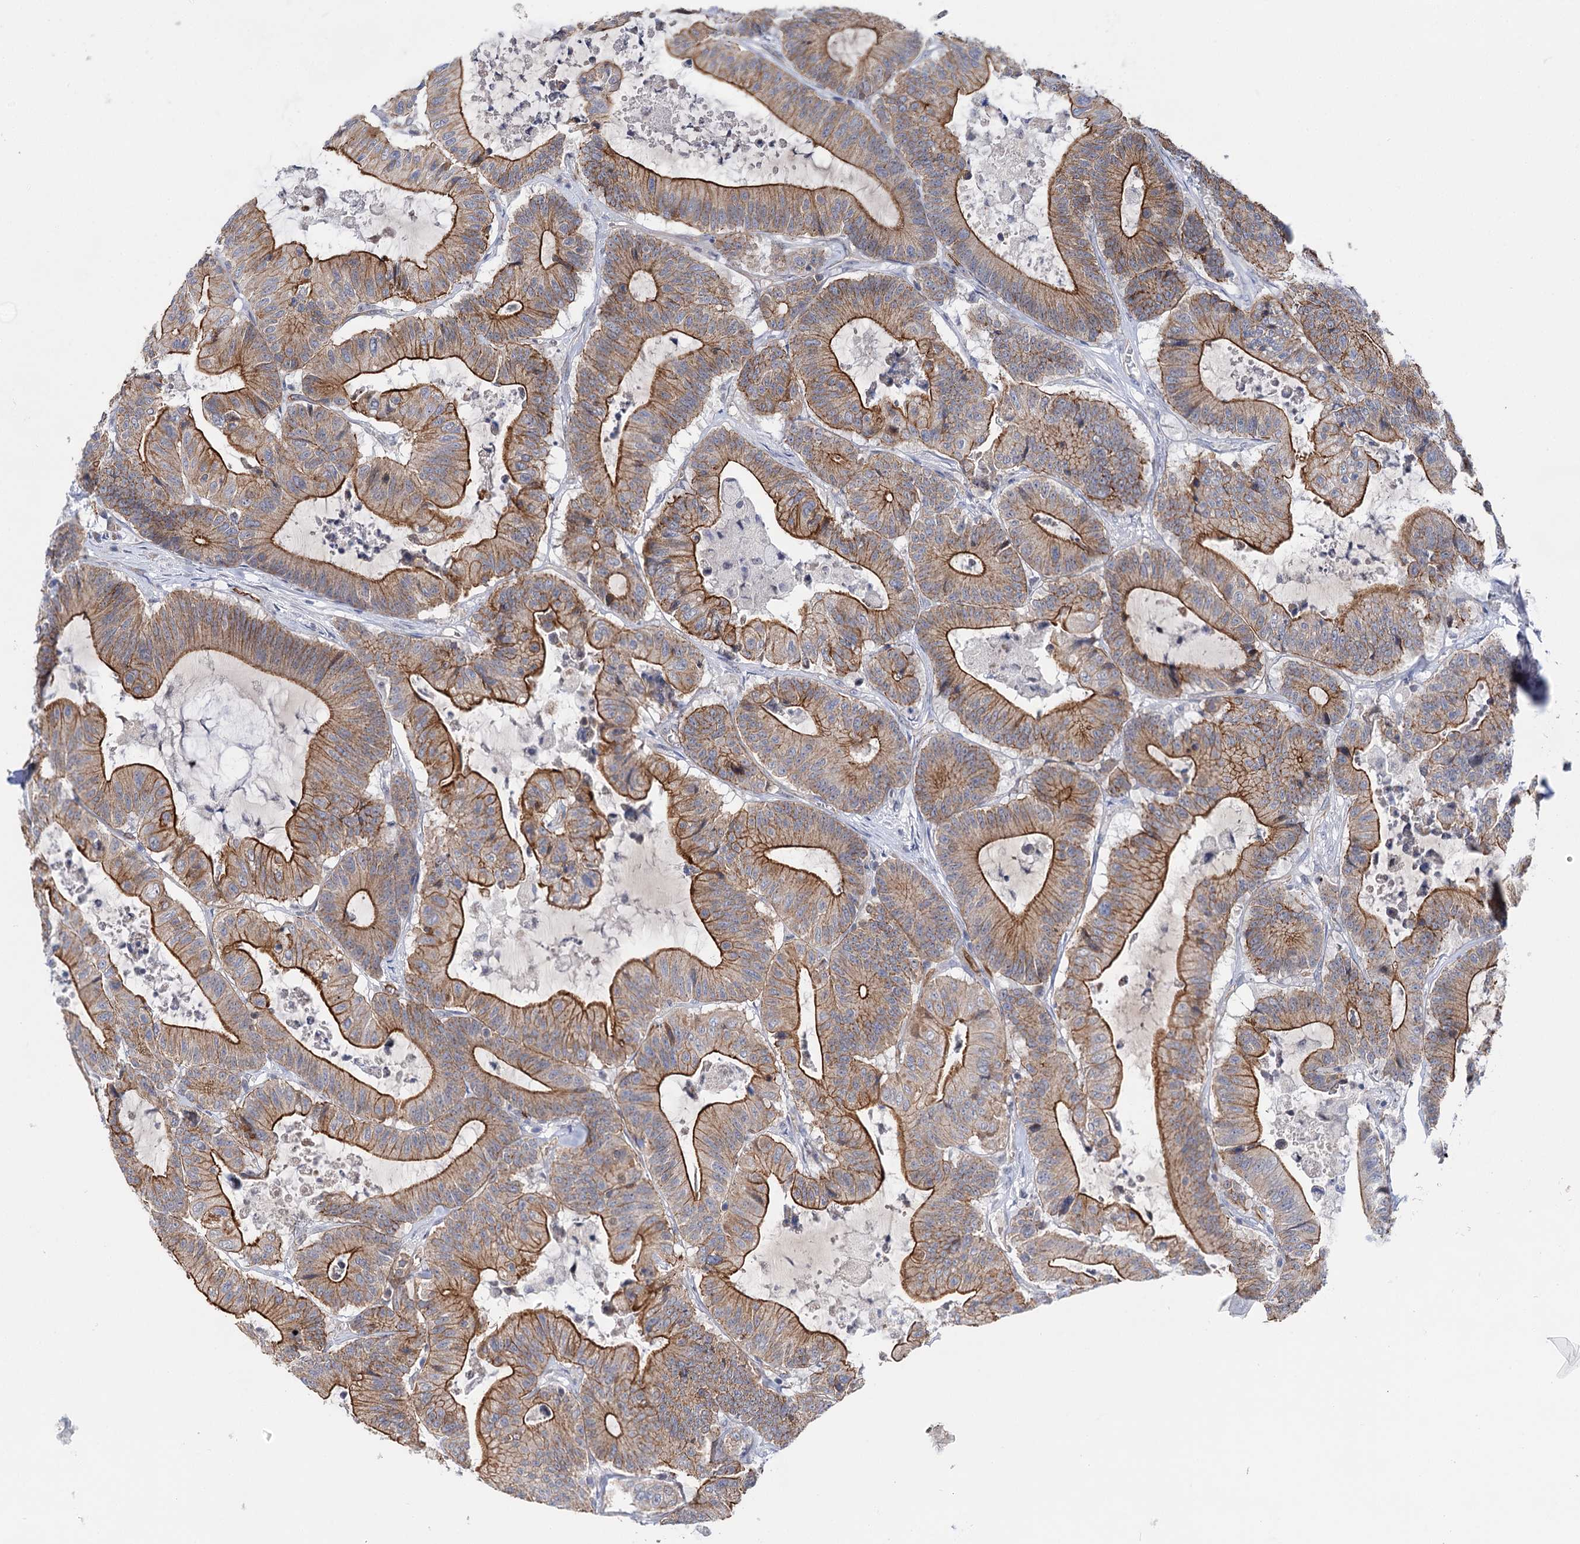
{"staining": {"intensity": "strong", "quantity": ">75%", "location": "cytoplasmic/membranous"}, "tissue": "colorectal cancer", "cell_type": "Tumor cells", "image_type": "cancer", "snomed": [{"axis": "morphology", "description": "Adenocarcinoma, NOS"}, {"axis": "topography", "description": "Colon"}], "caption": "Colorectal adenocarcinoma was stained to show a protein in brown. There is high levels of strong cytoplasmic/membranous positivity in approximately >75% of tumor cells.", "gene": "ABLIM1", "patient": {"sex": "female", "age": 84}}